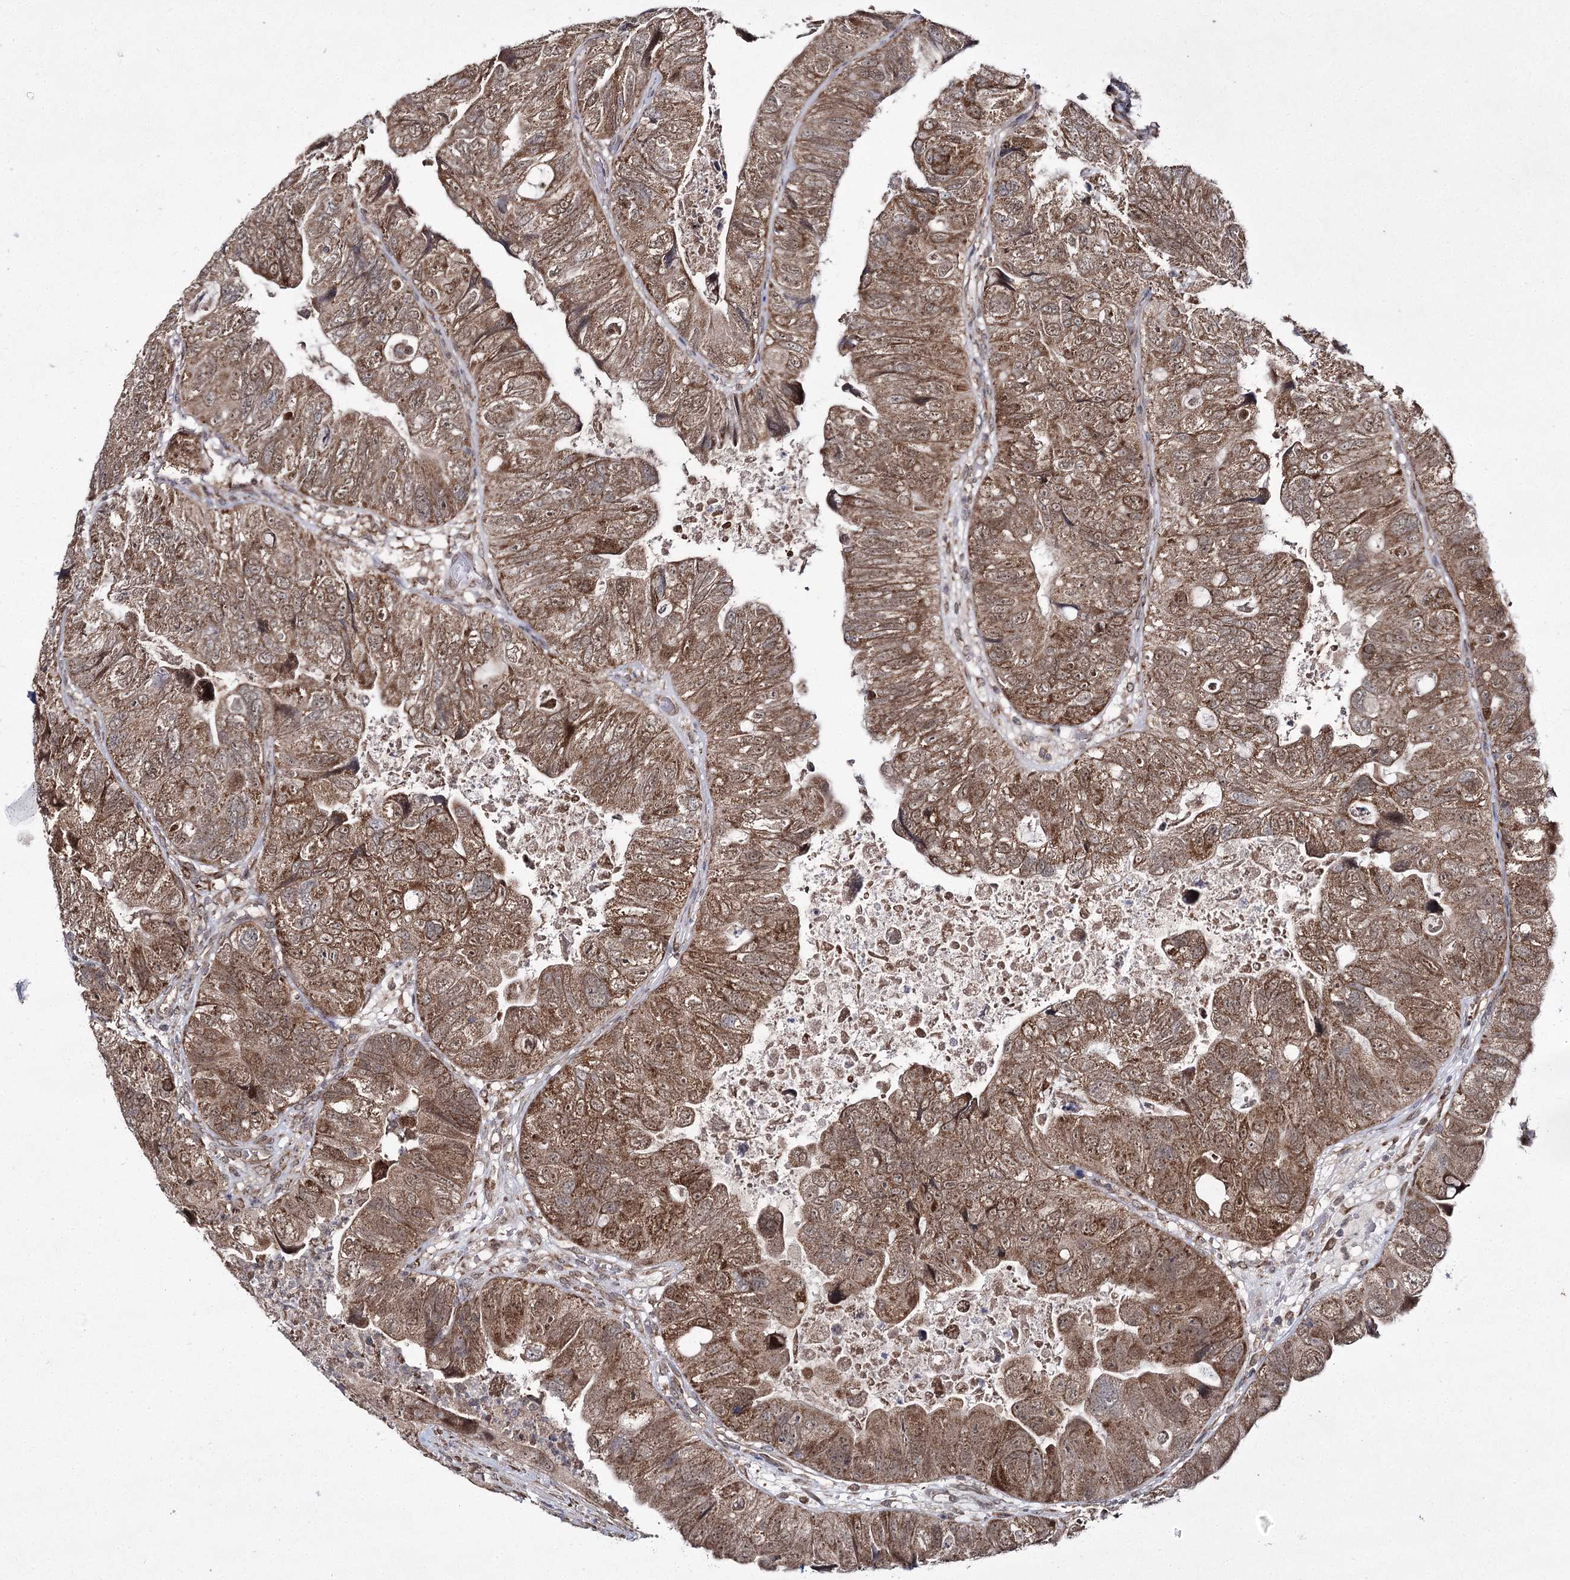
{"staining": {"intensity": "moderate", "quantity": ">75%", "location": "cytoplasmic/membranous"}, "tissue": "colorectal cancer", "cell_type": "Tumor cells", "image_type": "cancer", "snomed": [{"axis": "morphology", "description": "Adenocarcinoma, NOS"}, {"axis": "topography", "description": "Rectum"}], "caption": "Immunohistochemistry histopathology image of neoplastic tissue: human colorectal adenocarcinoma stained using IHC shows medium levels of moderate protein expression localized specifically in the cytoplasmic/membranous of tumor cells, appearing as a cytoplasmic/membranous brown color.", "gene": "TRNT1", "patient": {"sex": "male", "age": 63}}